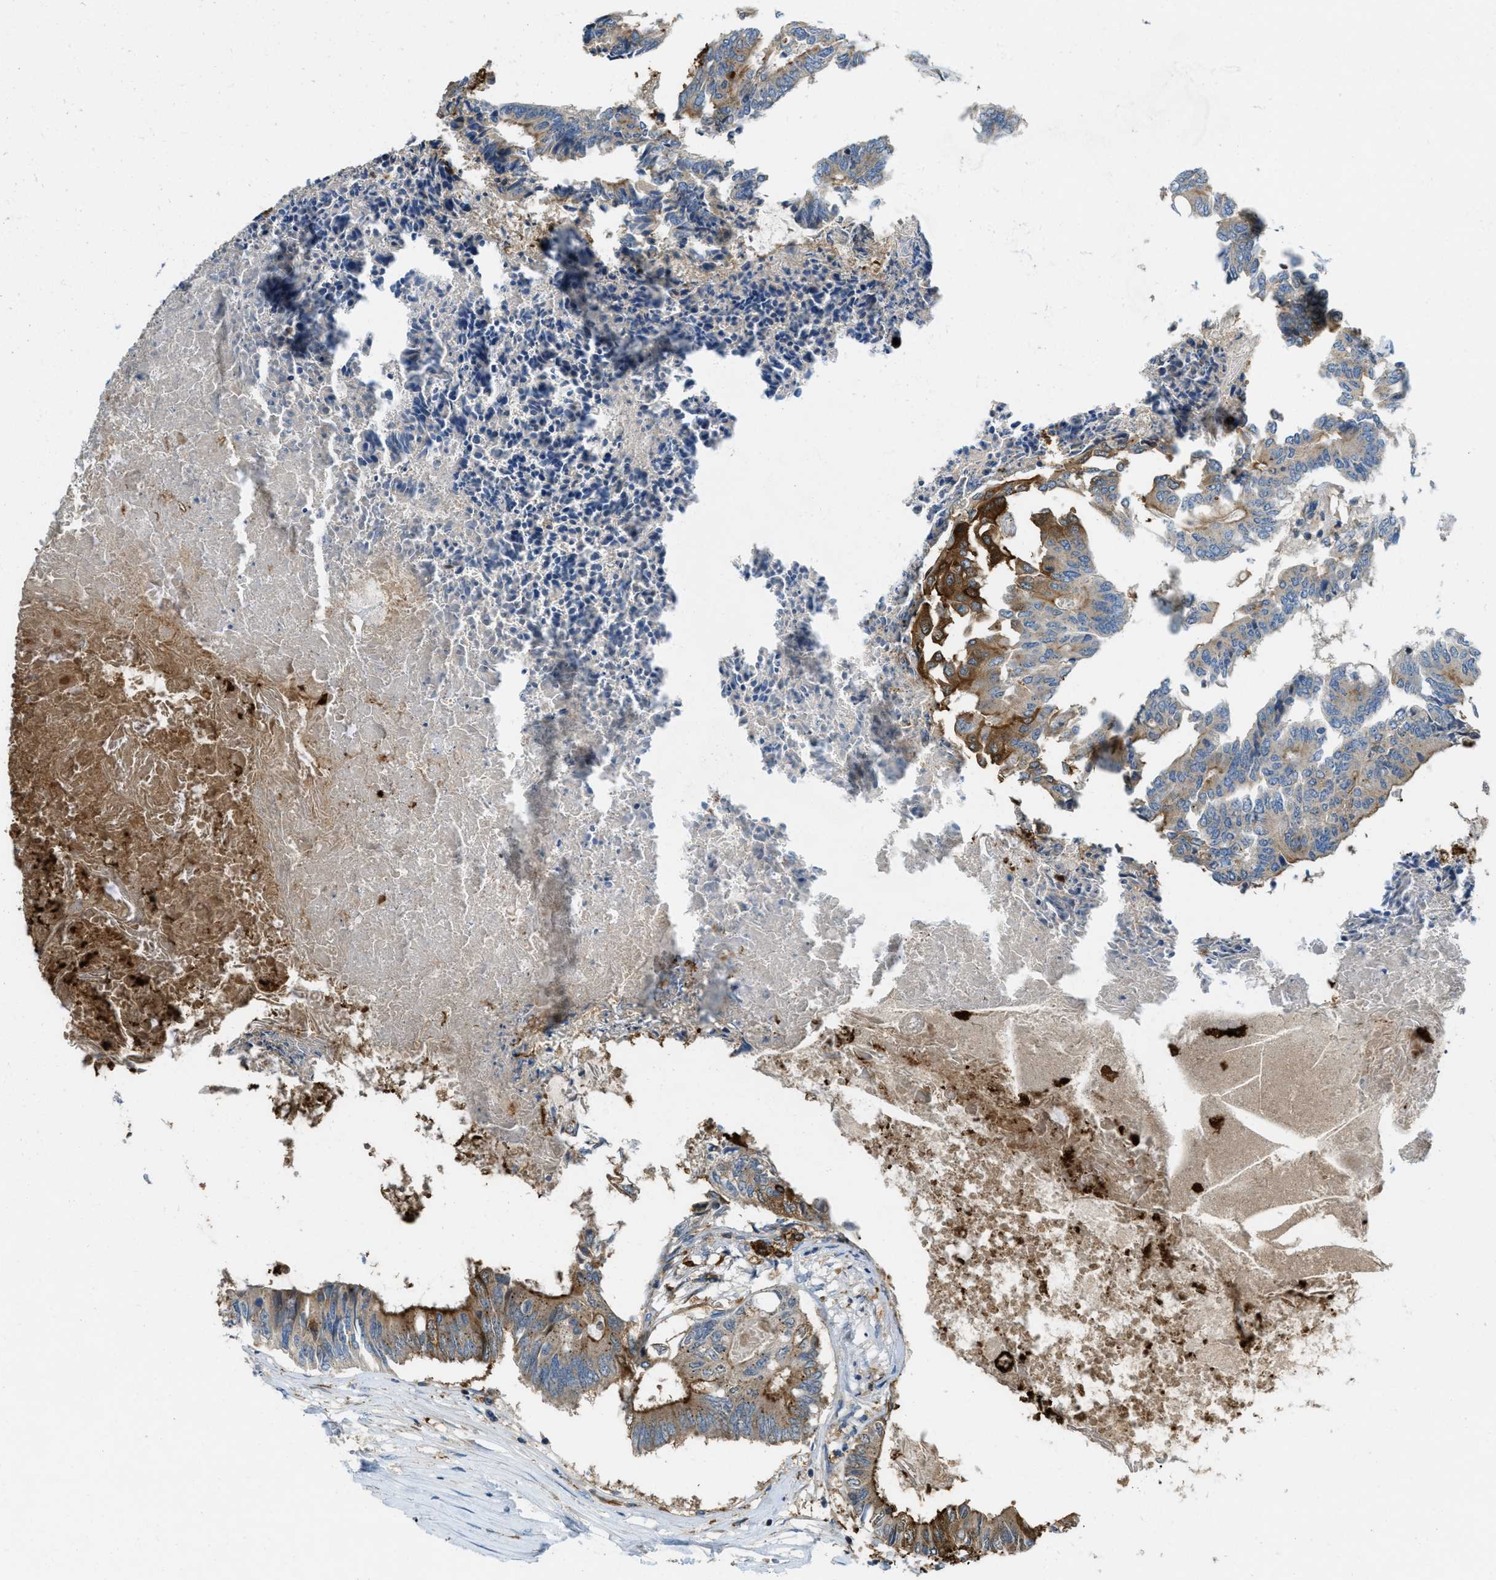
{"staining": {"intensity": "moderate", "quantity": "25%-75%", "location": "cytoplasmic/membranous"}, "tissue": "colorectal cancer", "cell_type": "Tumor cells", "image_type": "cancer", "snomed": [{"axis": "morphology", "description": "Adenocarcinoma, NOS"}, {"axis": "topography", "description": "Rectum"}], "caption": "An image of human colorectal adenocarcinoma stained for a protein shows moderate cytoplasmic/membranous brown staining in tumor cells.", "gene": "RFFL", "patient": {"sex": "male", "age": 63}}